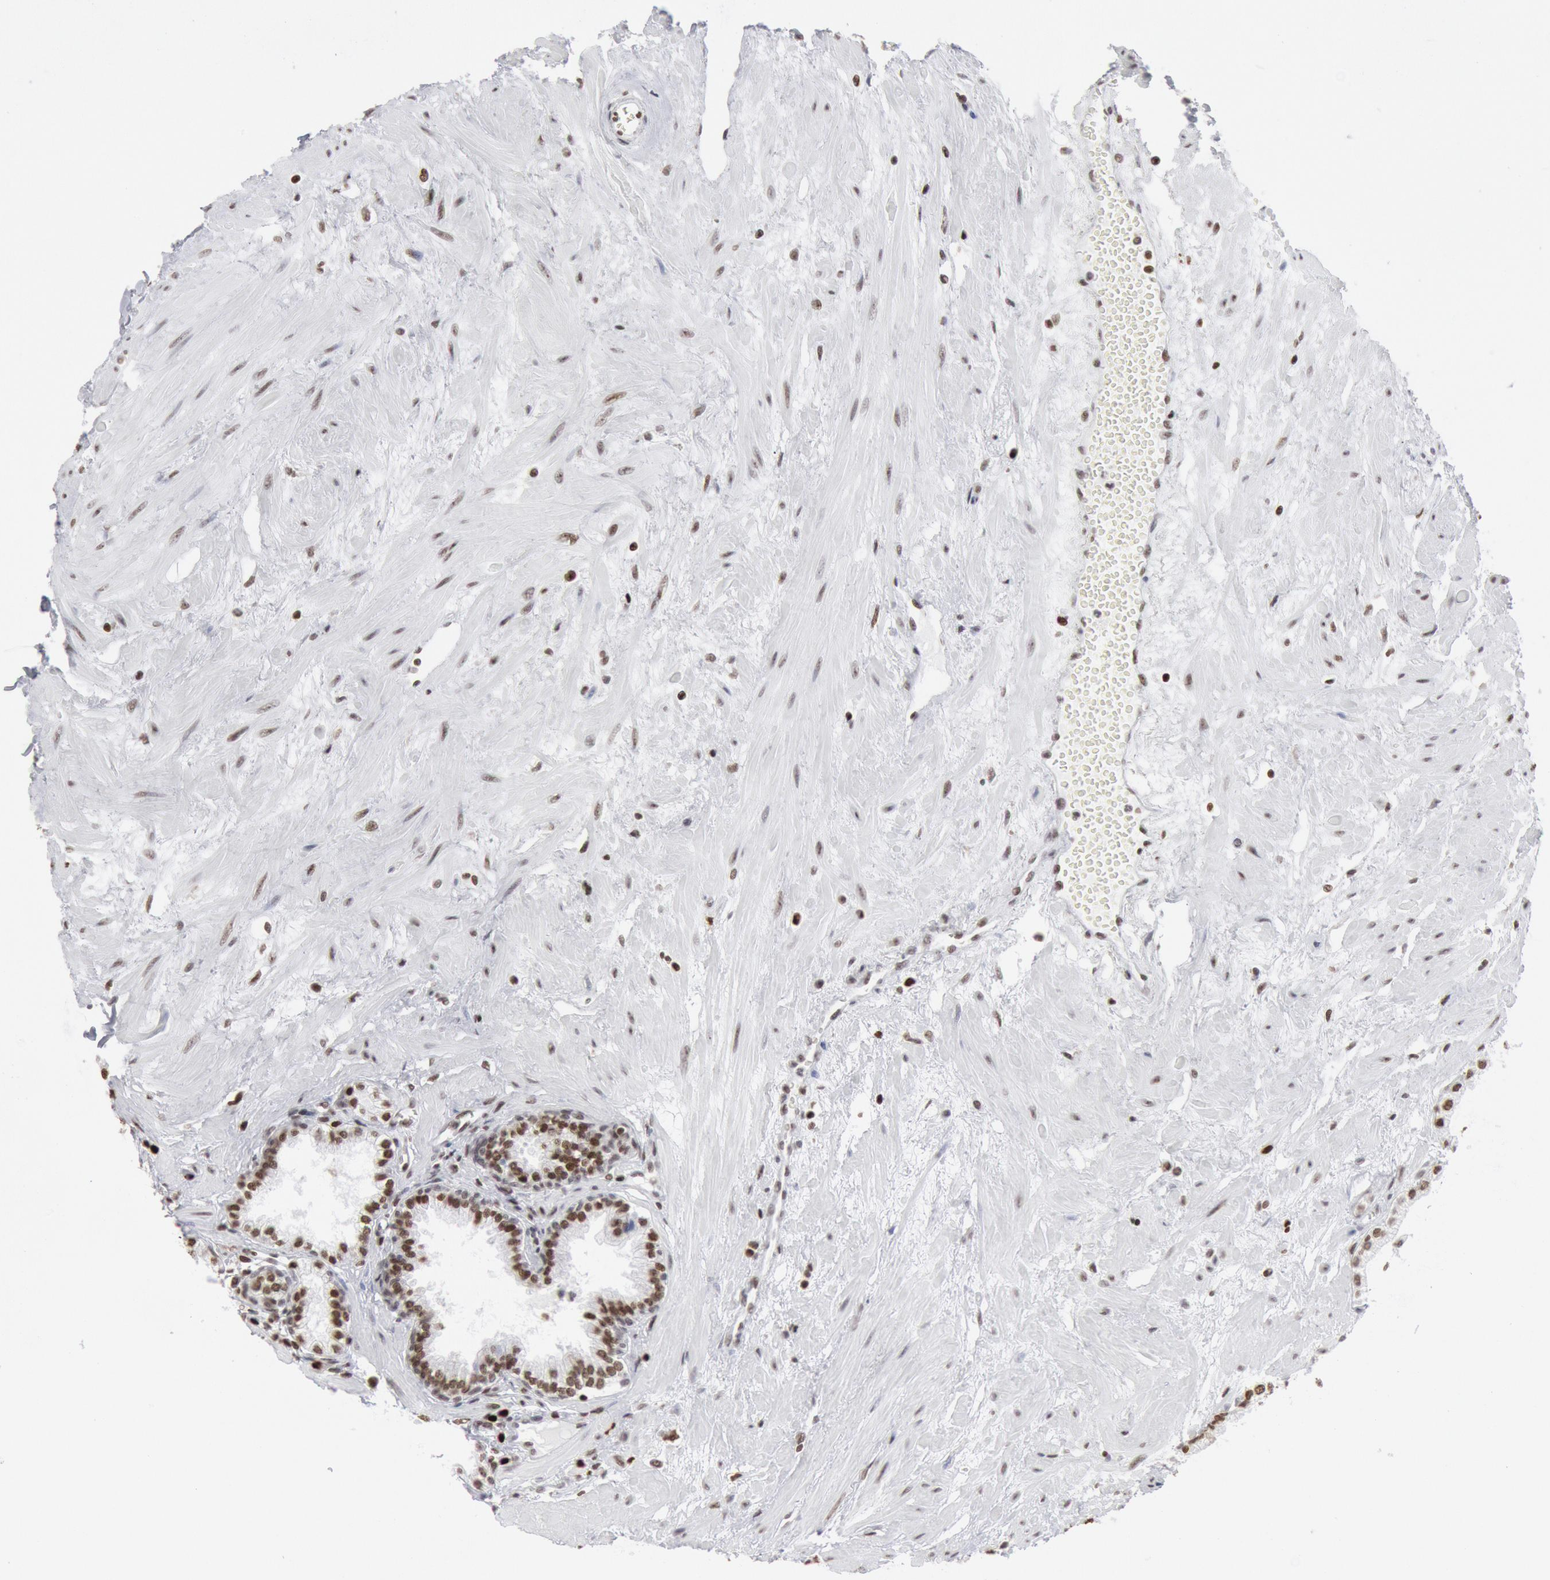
{"staining": {"intensity": "strong", "quantity": ">75%", "location": "nuclear"}, "tissue": "prostate", "cell_type": "Glandular cells", "image_type": "normal", "snomed": [{"axis": "morphology", "description": "Normal tissue, NOS"}, {"axis": "topography", "description": "Prostate"}], "caption": "Protein staining of normal prostate exhibits strong nuclear positivity in about >75% of glandular cells.", "gene": "SUB1", "patient": {"sex": "male", "age": 64}}